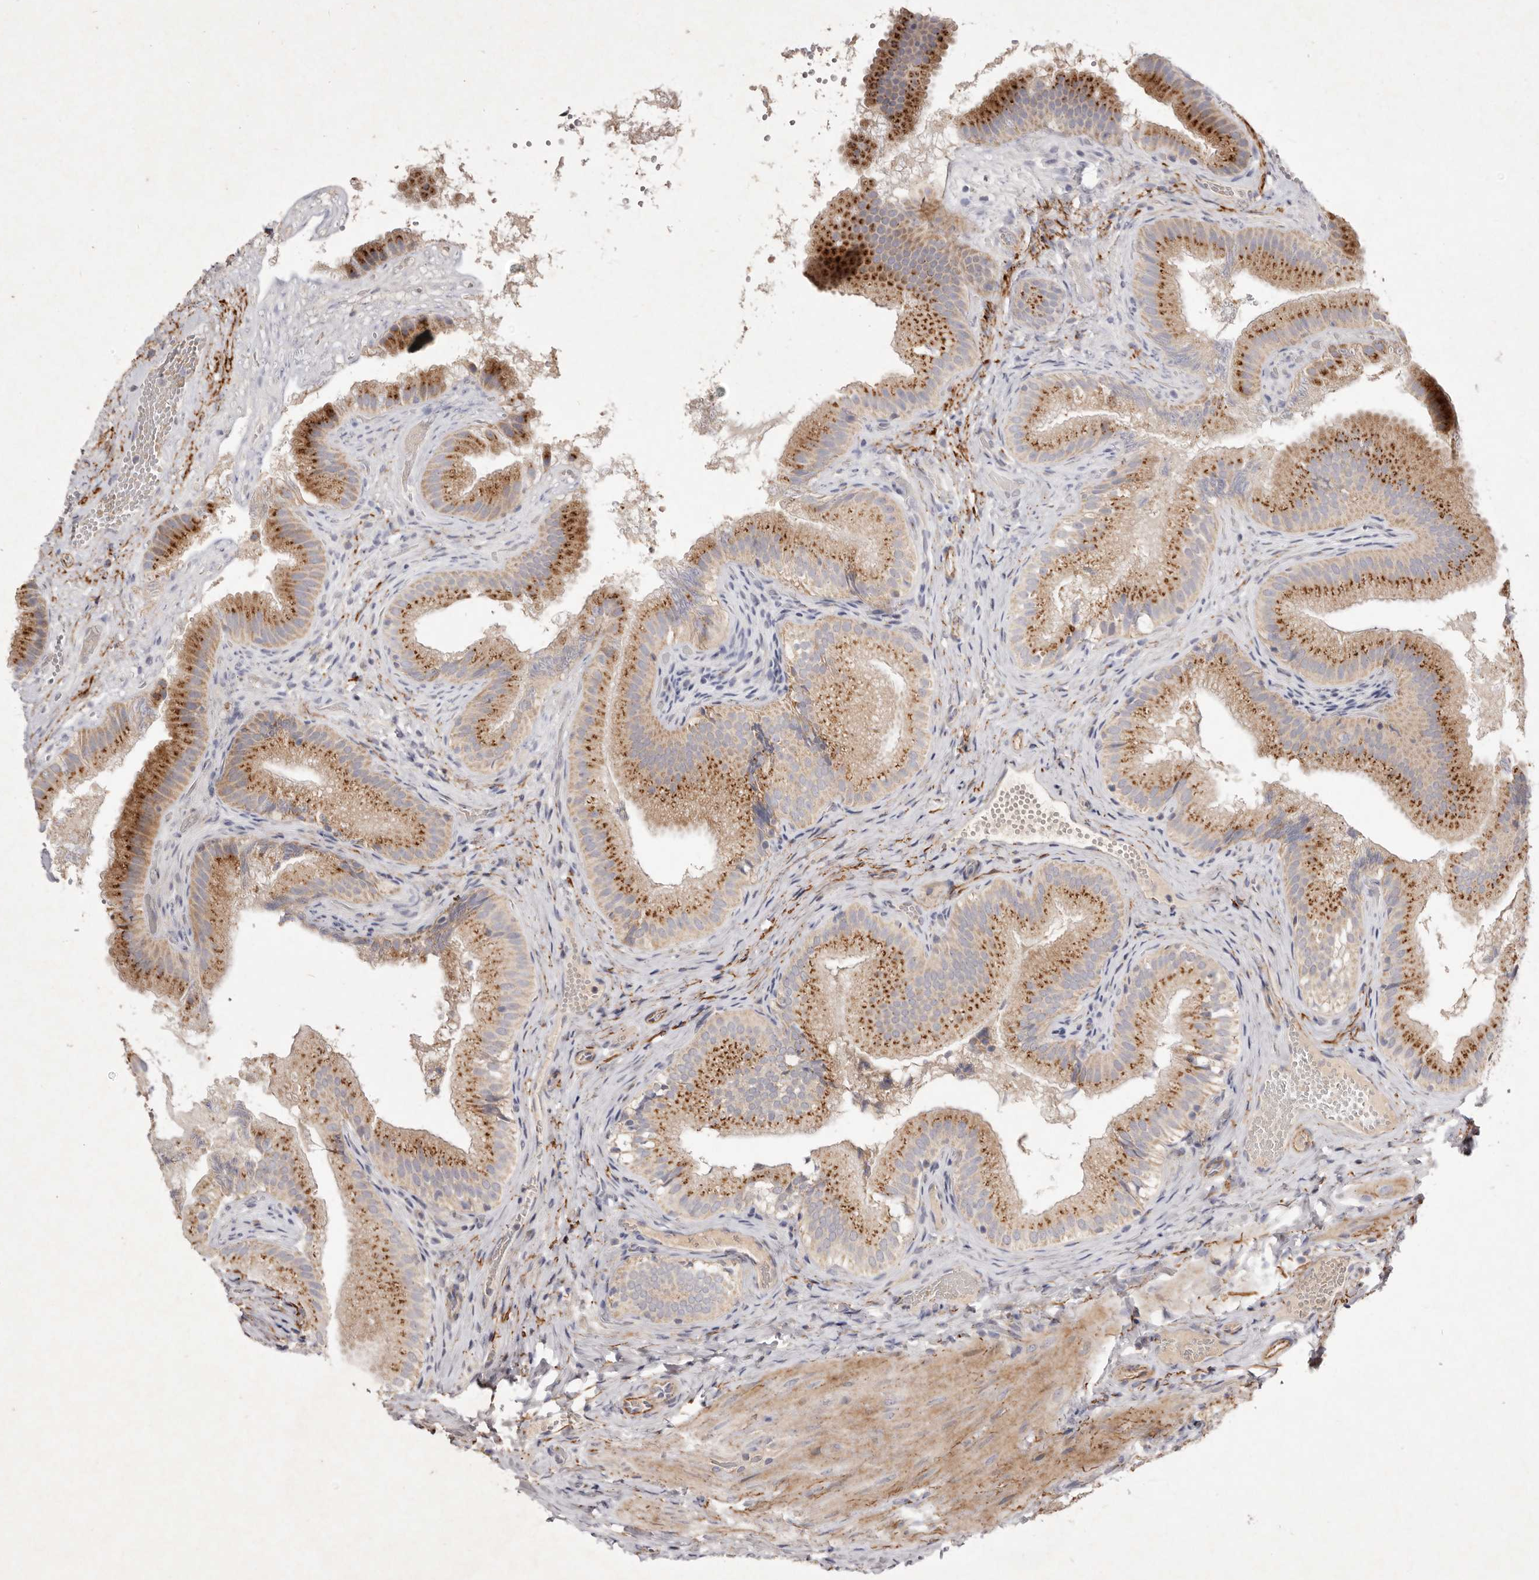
{"staining": {"intensity": "moderate", "quantity": ">75%", "location": "cytoplasmic/membranous"}, "tissue": "gallbladder", "cell_type": "Glandular cells", "image_type": "normal", "snomed": [{"axis": "morphology", "description": "Normal tissue, NOS"}, {"axis": "topography", "description": "Gallbladder"}], "caption": "IHC of unremarkable human gallbladder exhibits medium levels of moderate cytoplasmic/membranous staining in approximately >75% of glandular cells.", "gene": "USP24", "patient": {"sex": "female", "age": 30}}